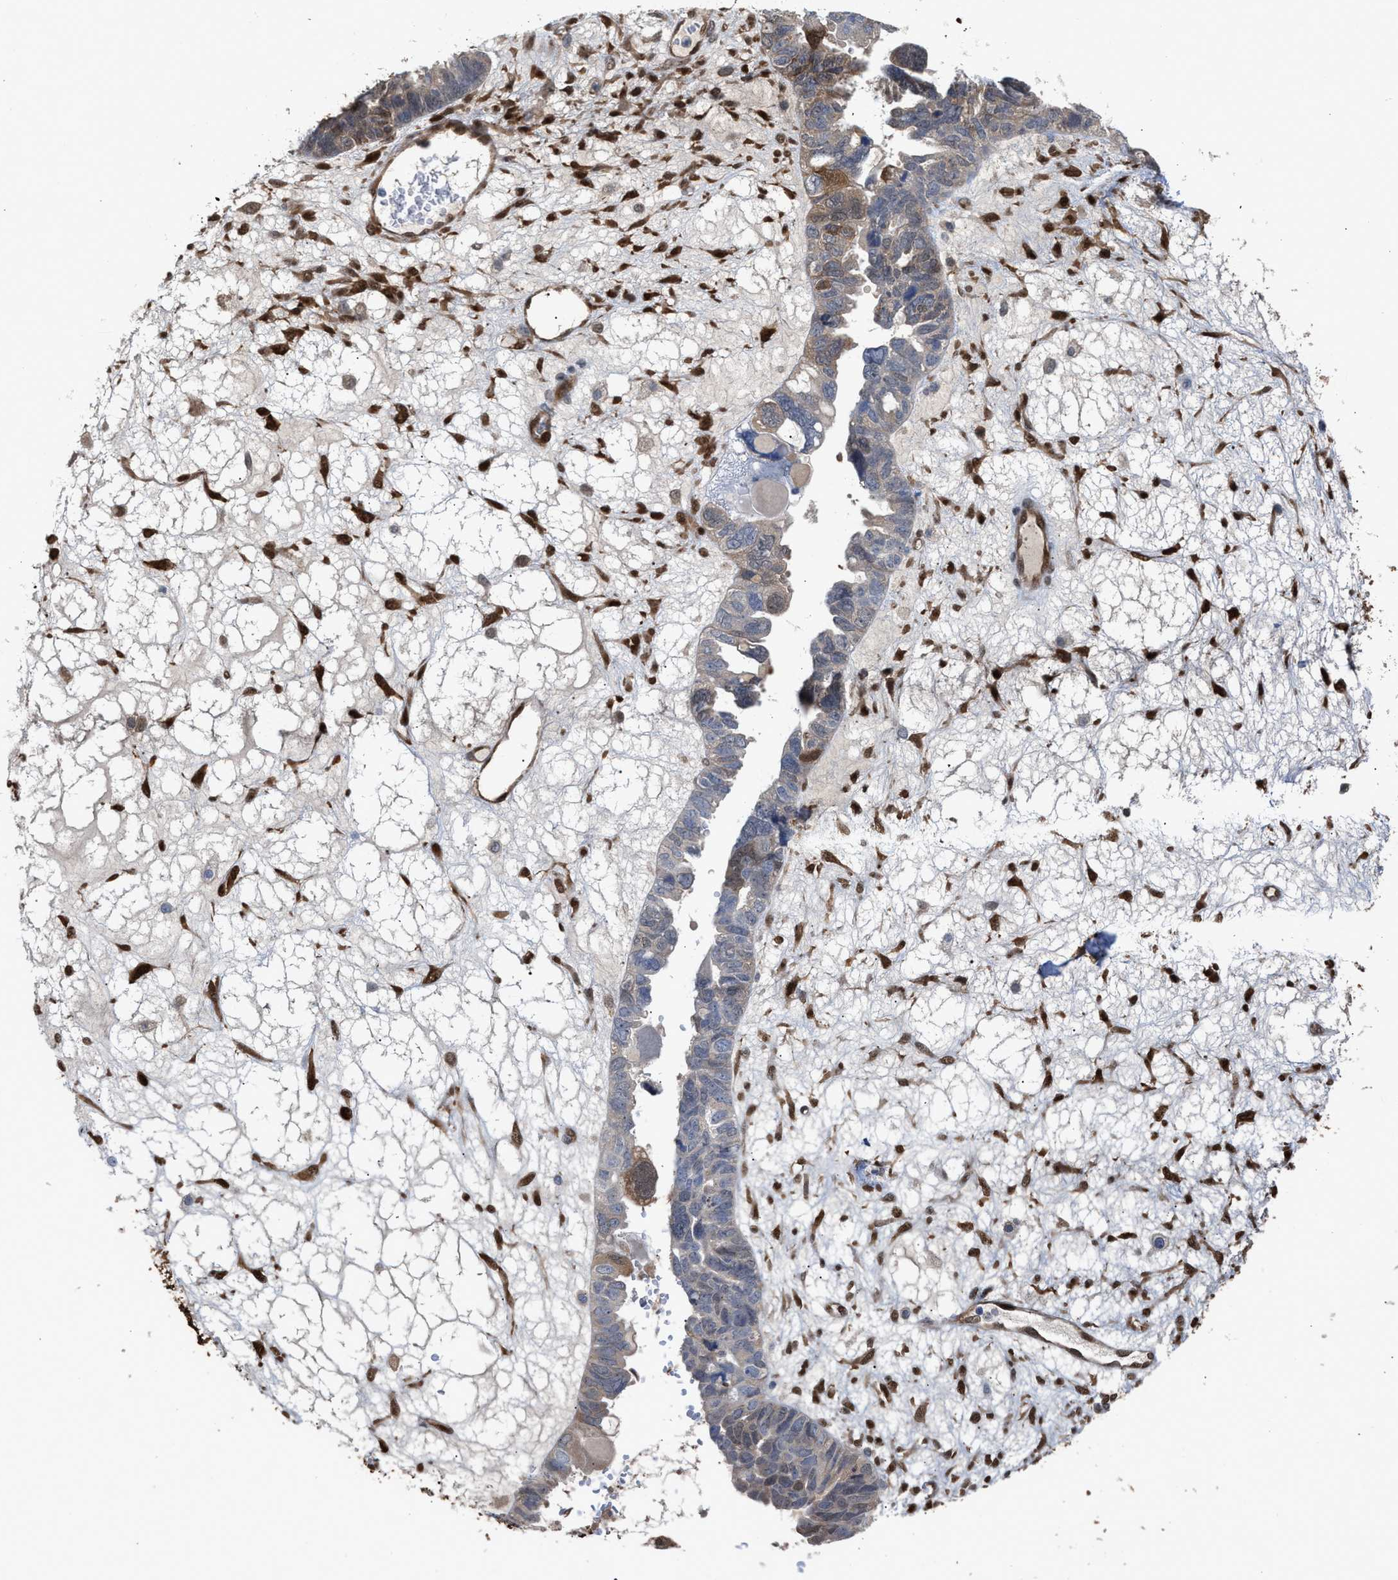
{"staining": {"intensity": "moderate", "quantity": "<25%", "location": "cytoplasmic/membranous,nuclear"}, "tissue": "ovarian cancer", "cell_type": "Tumor cells", "image_type": "cancer", "snomed": [{"axis": "morphology", "description": "Cystadenocarcinoma, serous, NOS"}, {"axis": "topography", "description": "Ovary"}], "caption": "Protein expression analysis of human serous cystadenocarcinoma (ovarian) reveals moderate cytoplasmic/membranous and nuclear positivity in approximately <25% of tumor cells. The staining was performed using DAB (3,3'-diaminobenzidine), with brown indicating positive protein expression. Nuclei are stained blue with hematoxylin.", "gene": "TP53I3", "patient": {"sex": "female", "age": 79}}